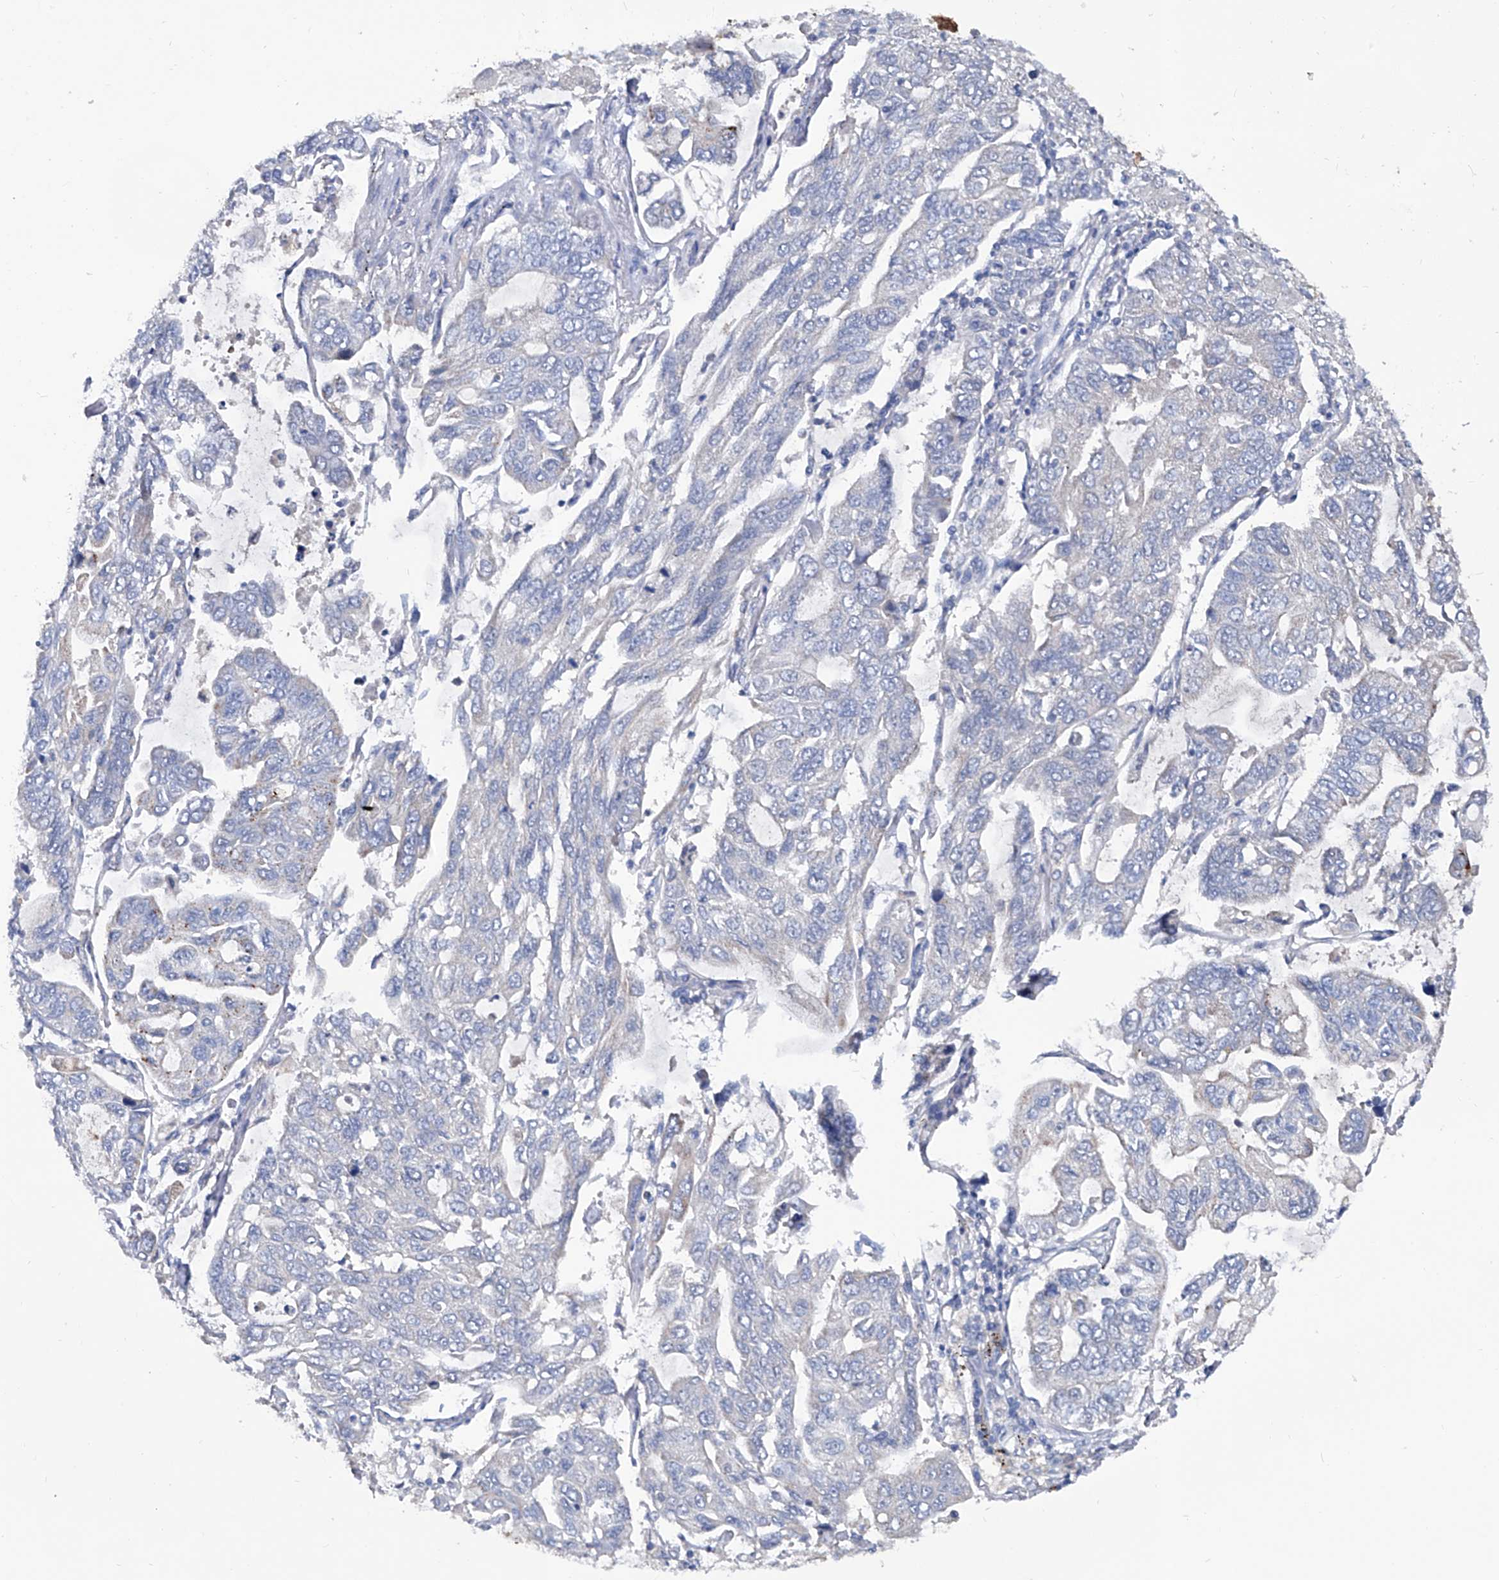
{"staining": {"intensity": "negative", "quantity": "none", "location": "none"}, "tissue": "lung cancer", "cell_type": "Tumor cells", "image_type": "cancer", "snomed": [{"axis": "morphology", "description": "Adenocarcinoma, NOS"}, {"axis": "topography", "description": "Lung"}], "caption": "This is an immunohistochemistry histopathology image of lung adenocarcinoma. There is no expression in tumor cells.", "gene": "KLHL17", "patient": {"sex": "male", "age": 64}}